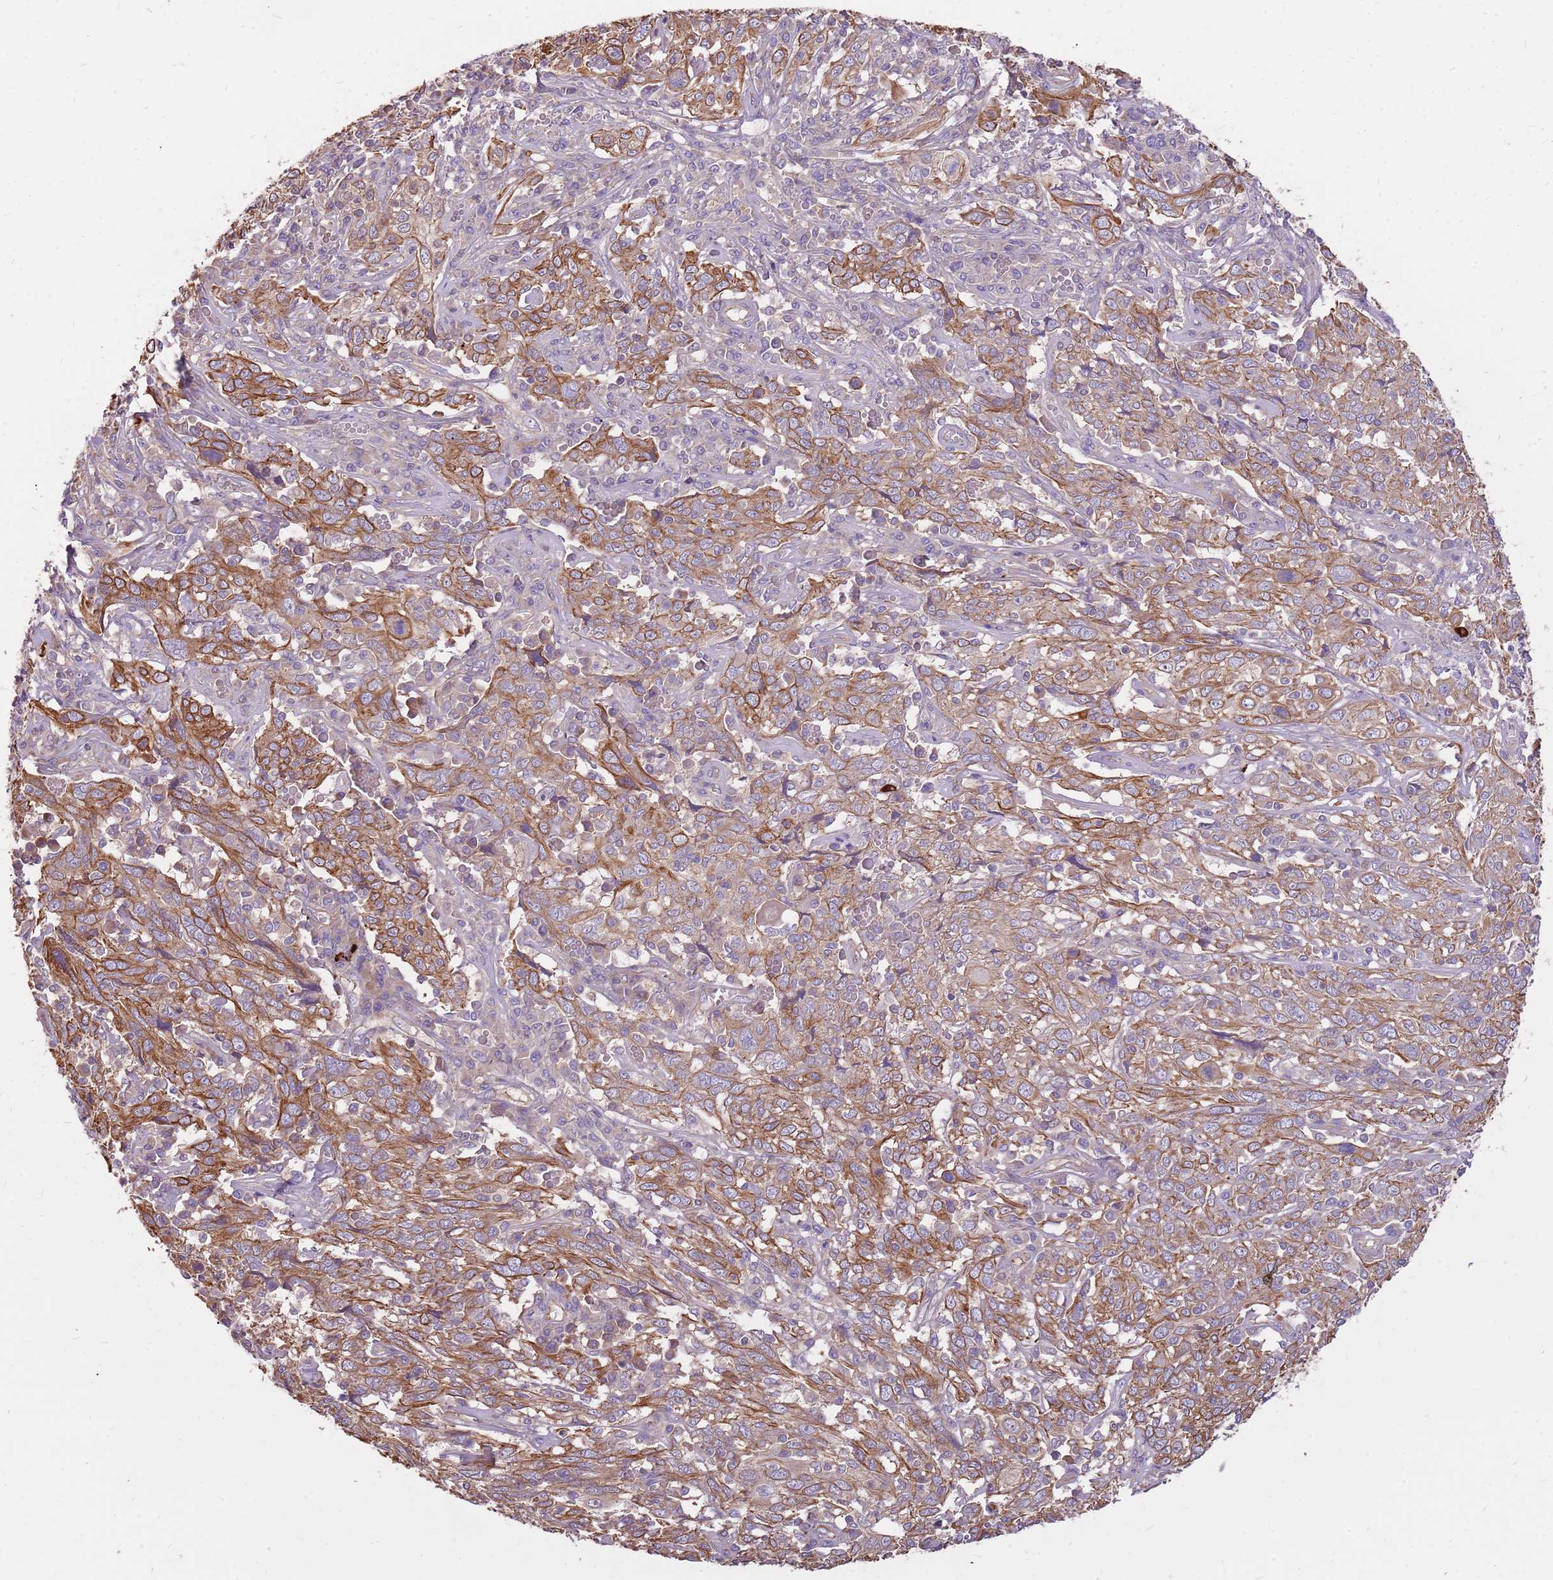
{"staining": {"intensity": "moderate", "quantity": ">75%", "location": "cytoplasmic/membranous"}, "tissue": "cervical cancer", "cell_type": "Tumor cells", "image_type": "cancer", "snomed": [{"axis": "morphology", "description": "Squamous cell carcinoma, NOS"}, {"axis": "topography", "description": "Cervix"}], "caption": "A medium amount of moderate cytoplasmic/membranous positivity is appreciated in about >75% of tumor cells in cervical squamous cell carcinoma tissue.", "gene": "WASHC4", "patient": {"sex": "female", "age": 46}}